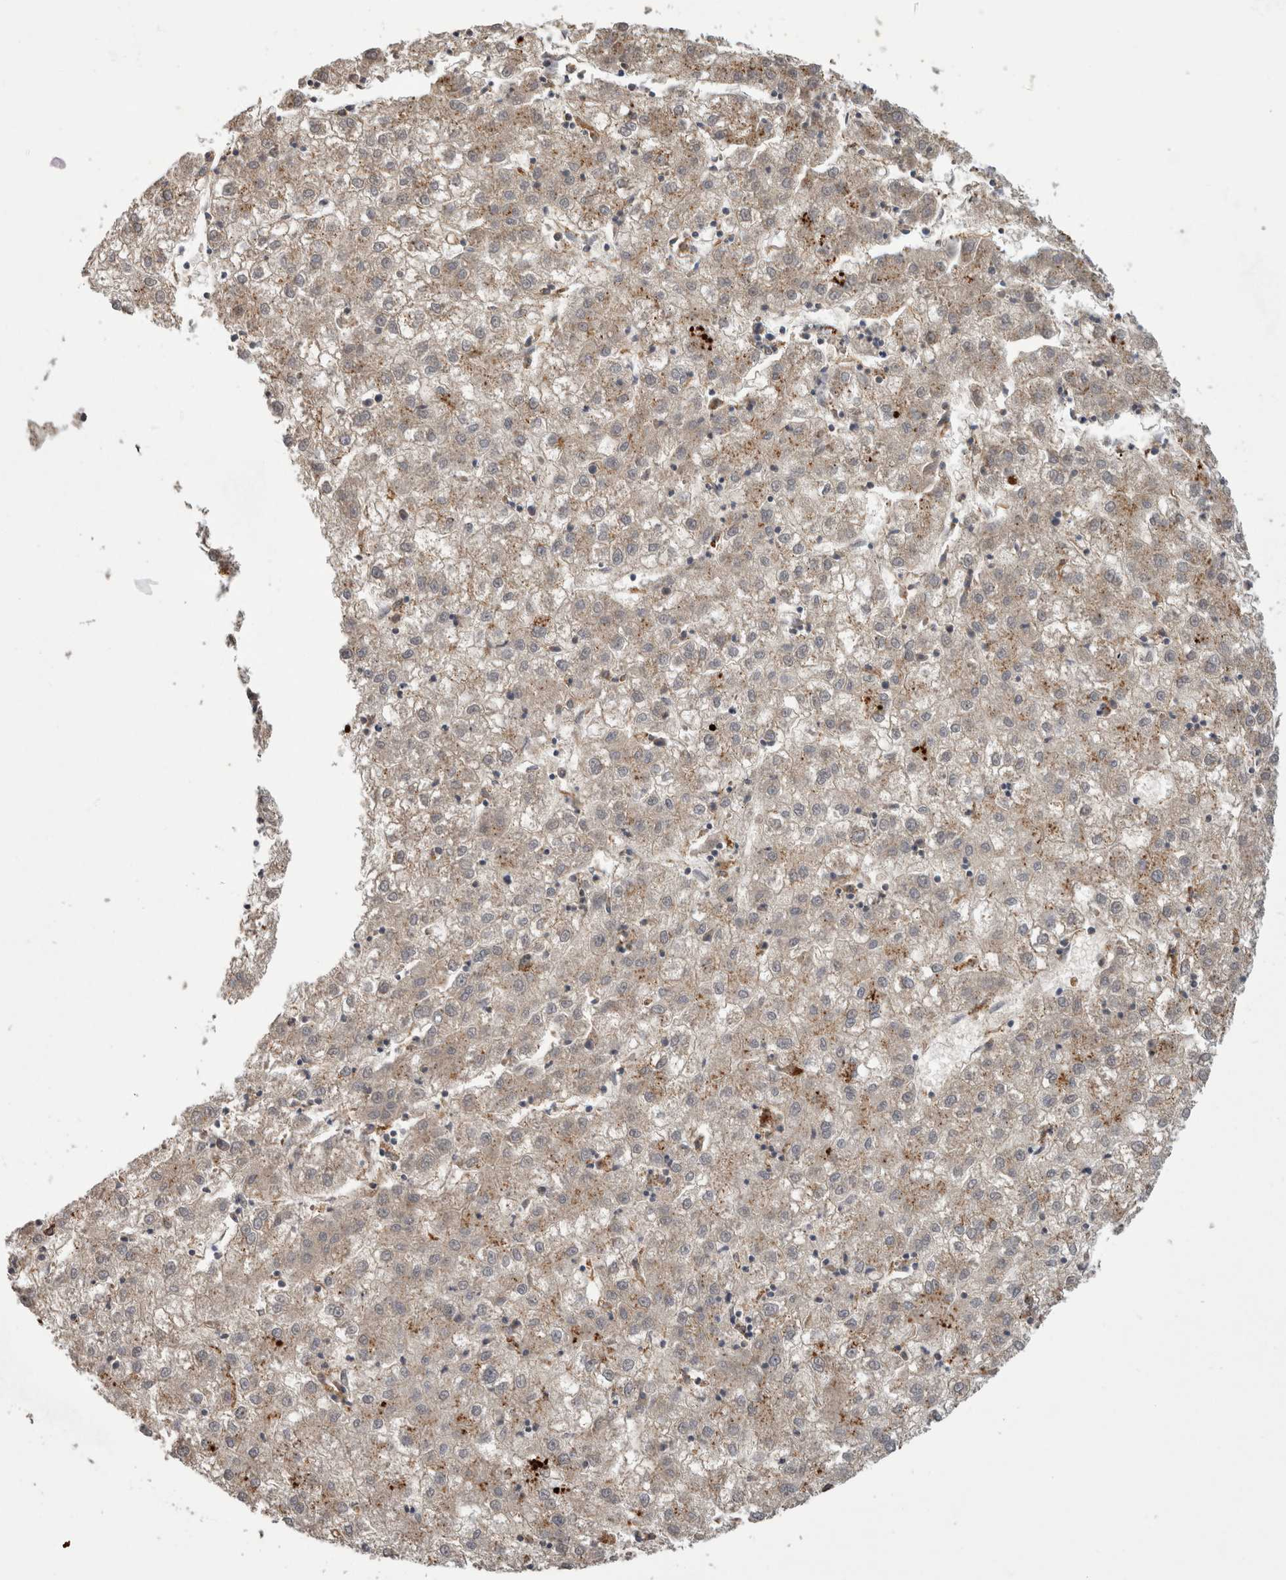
{"staining": {"intensity": "weak", "quantity": ">75%", "location": "cytoplasmic/membranous"}, "tissue": "liver cancer", "cell_type": "Tumor cells", "image_type": "cancer", "snomed": [{"axis": "morphology", "description": "Carcinoma, Hepatocellular, NOS"}, {"axis": "topography", "description": "Liver"}], "caption": "Liver hepatocellular carcinoma stained with DAB immunohistochemistry shows low levels of weak cytoplasmic/membranous staining in approximately >75% of tumor cells.", "gene": "CTSZ", "patient": {"sex": "male", "age": 72}}